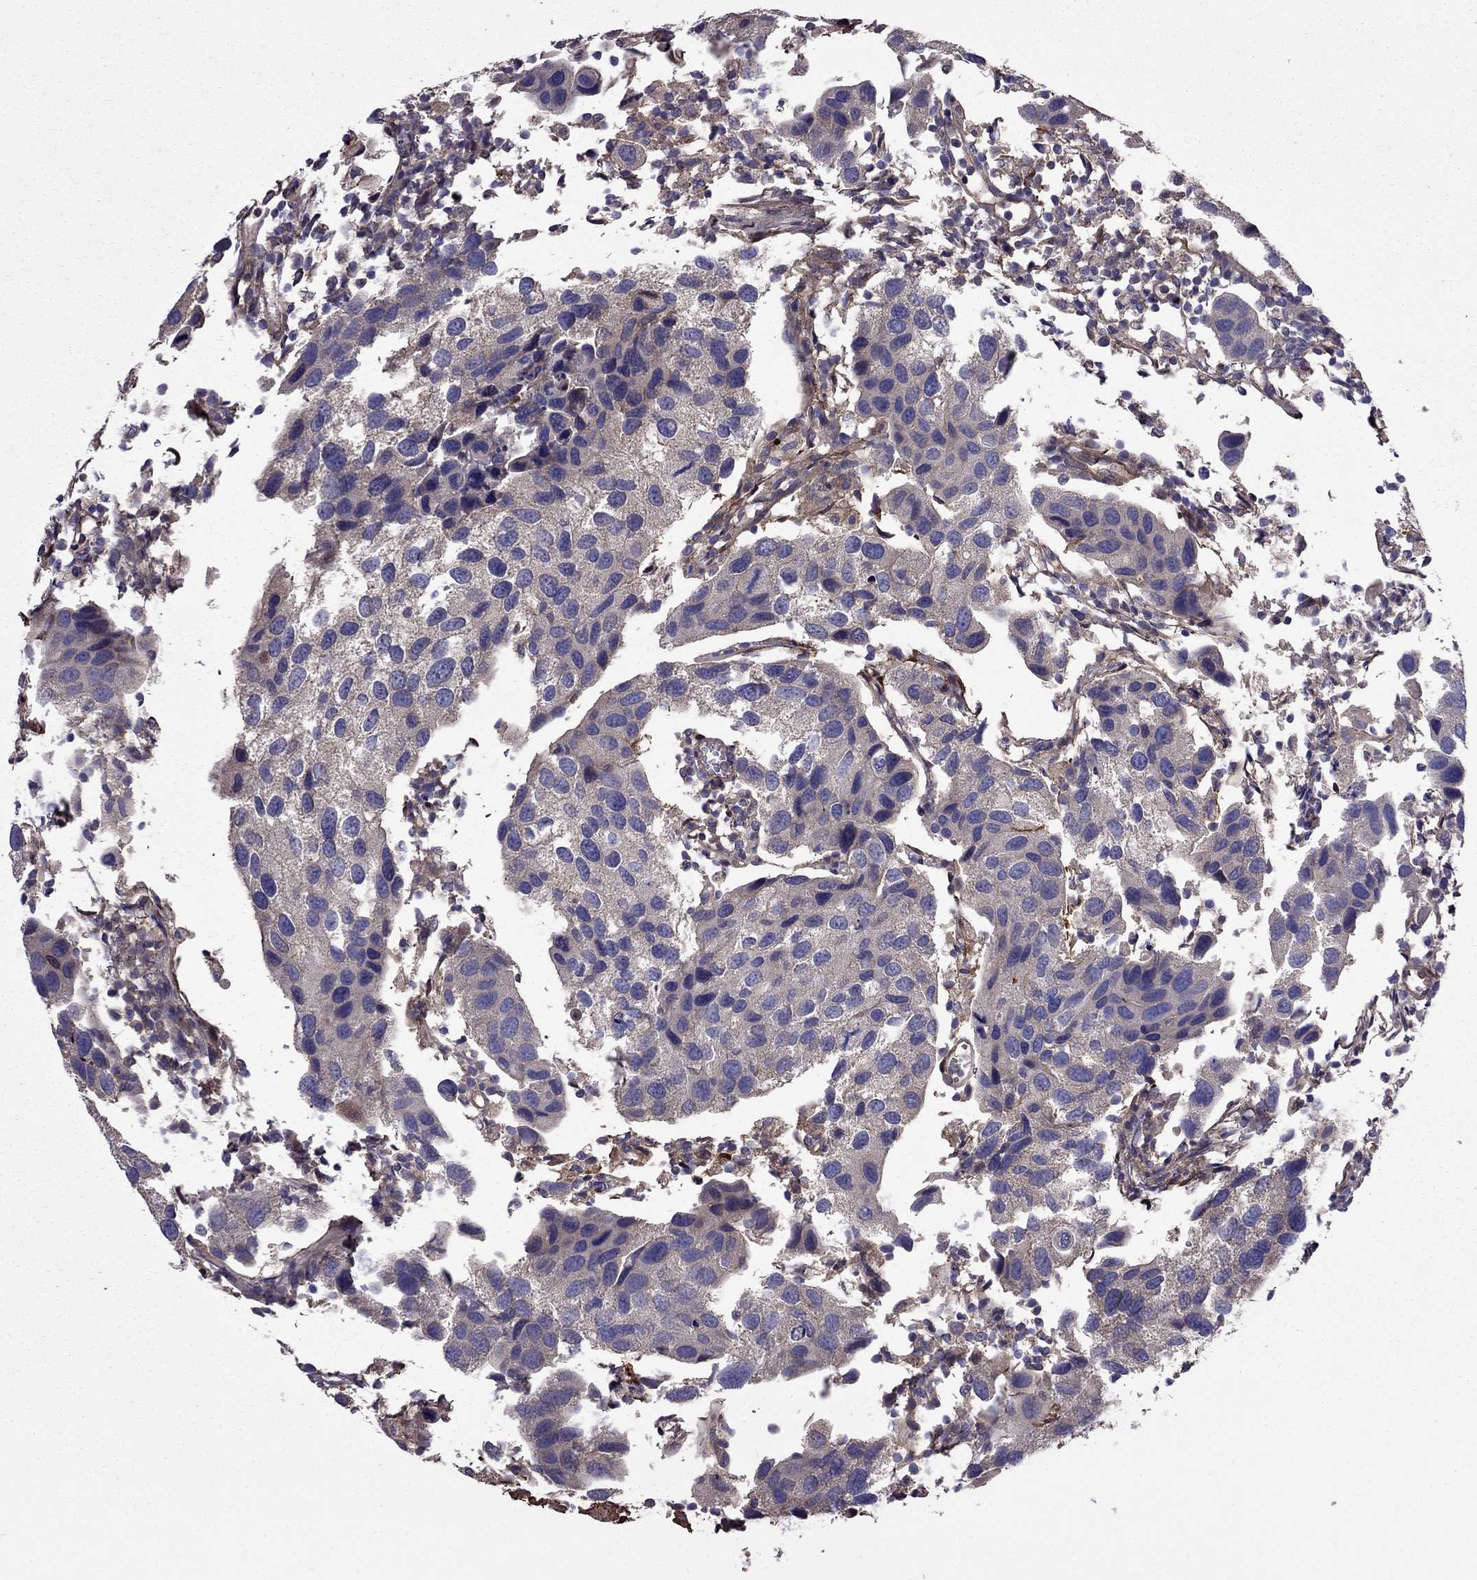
{"staining": {"intensity": "negative", "quantity": "none", "location": "none"}, "tissue": "urothelial cancer", "cell_type": "Tumor cells", "image_type": "cancer", "snomed": [{"axis": "morphology", "description": "Urothelial carcinoma, High grade"}, {"axis": "topography", "description": "Urinary bladder"}], "caption": "A high-resolution photomicrograph shows IHC staining of urothelial carcinoma (high-grade), which shows no significant positivity in tumor cells.", "gene": "ITGB1", "patient": {"sex": "male", "age": 79}}